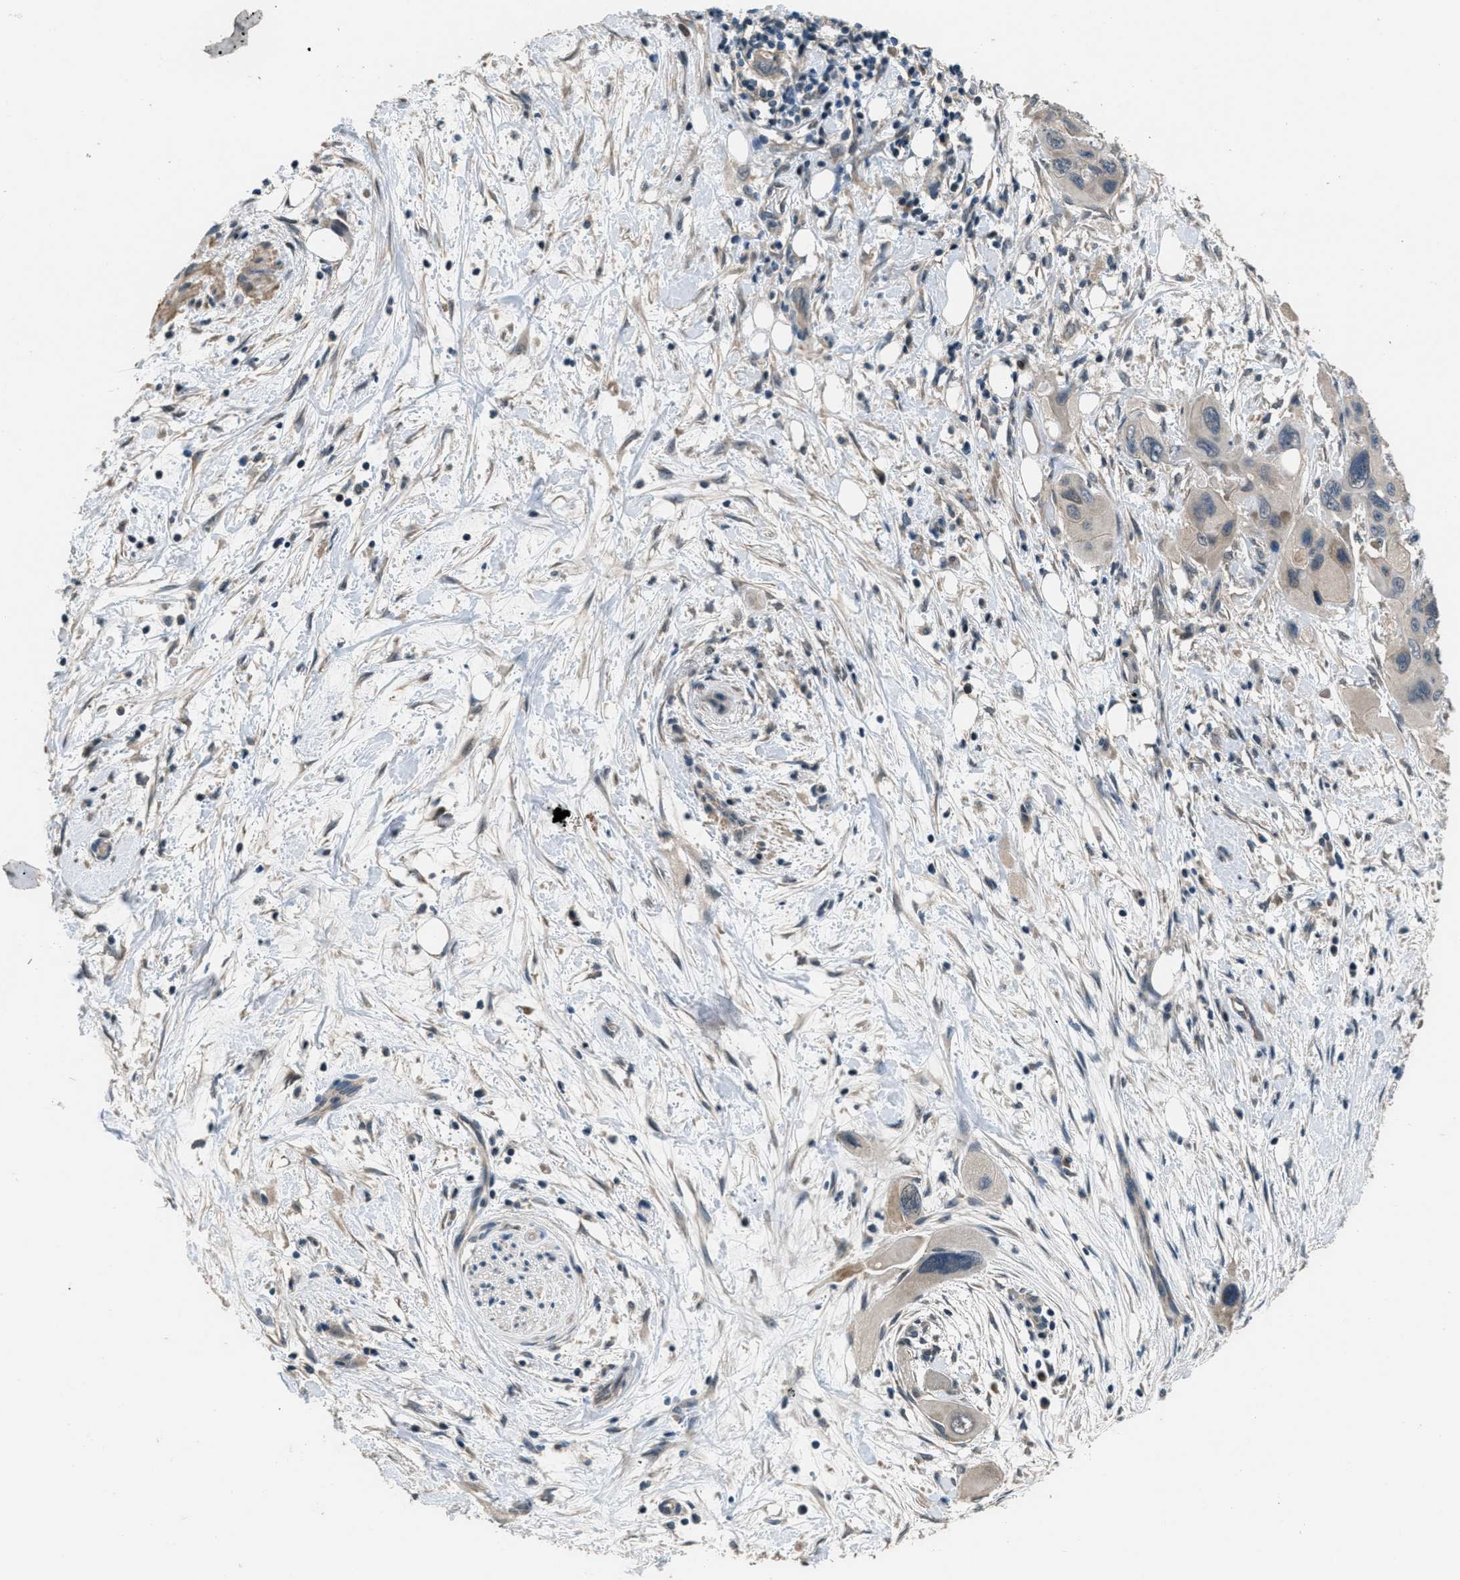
{"staining": {"intensity": "weak", "quantity": "<25%", "location": "cytoplasmic/membranous"}, "tissue": "pancreatic cancer", "cell_type": "Tumor cells", "image_type": "cancer", "snomed": [{"axis": "morphology", "description": "Adenocarcinoma, NOS"}, {"axis": "topography", "description": "Pancreas"}], "caption": "Histopathology image shows no significant protein expression in tumor cells of pancreatic cancer (adenocarcinoma).", "gene": "NAT1", "patient": {"sex": "male", "age": 73}}